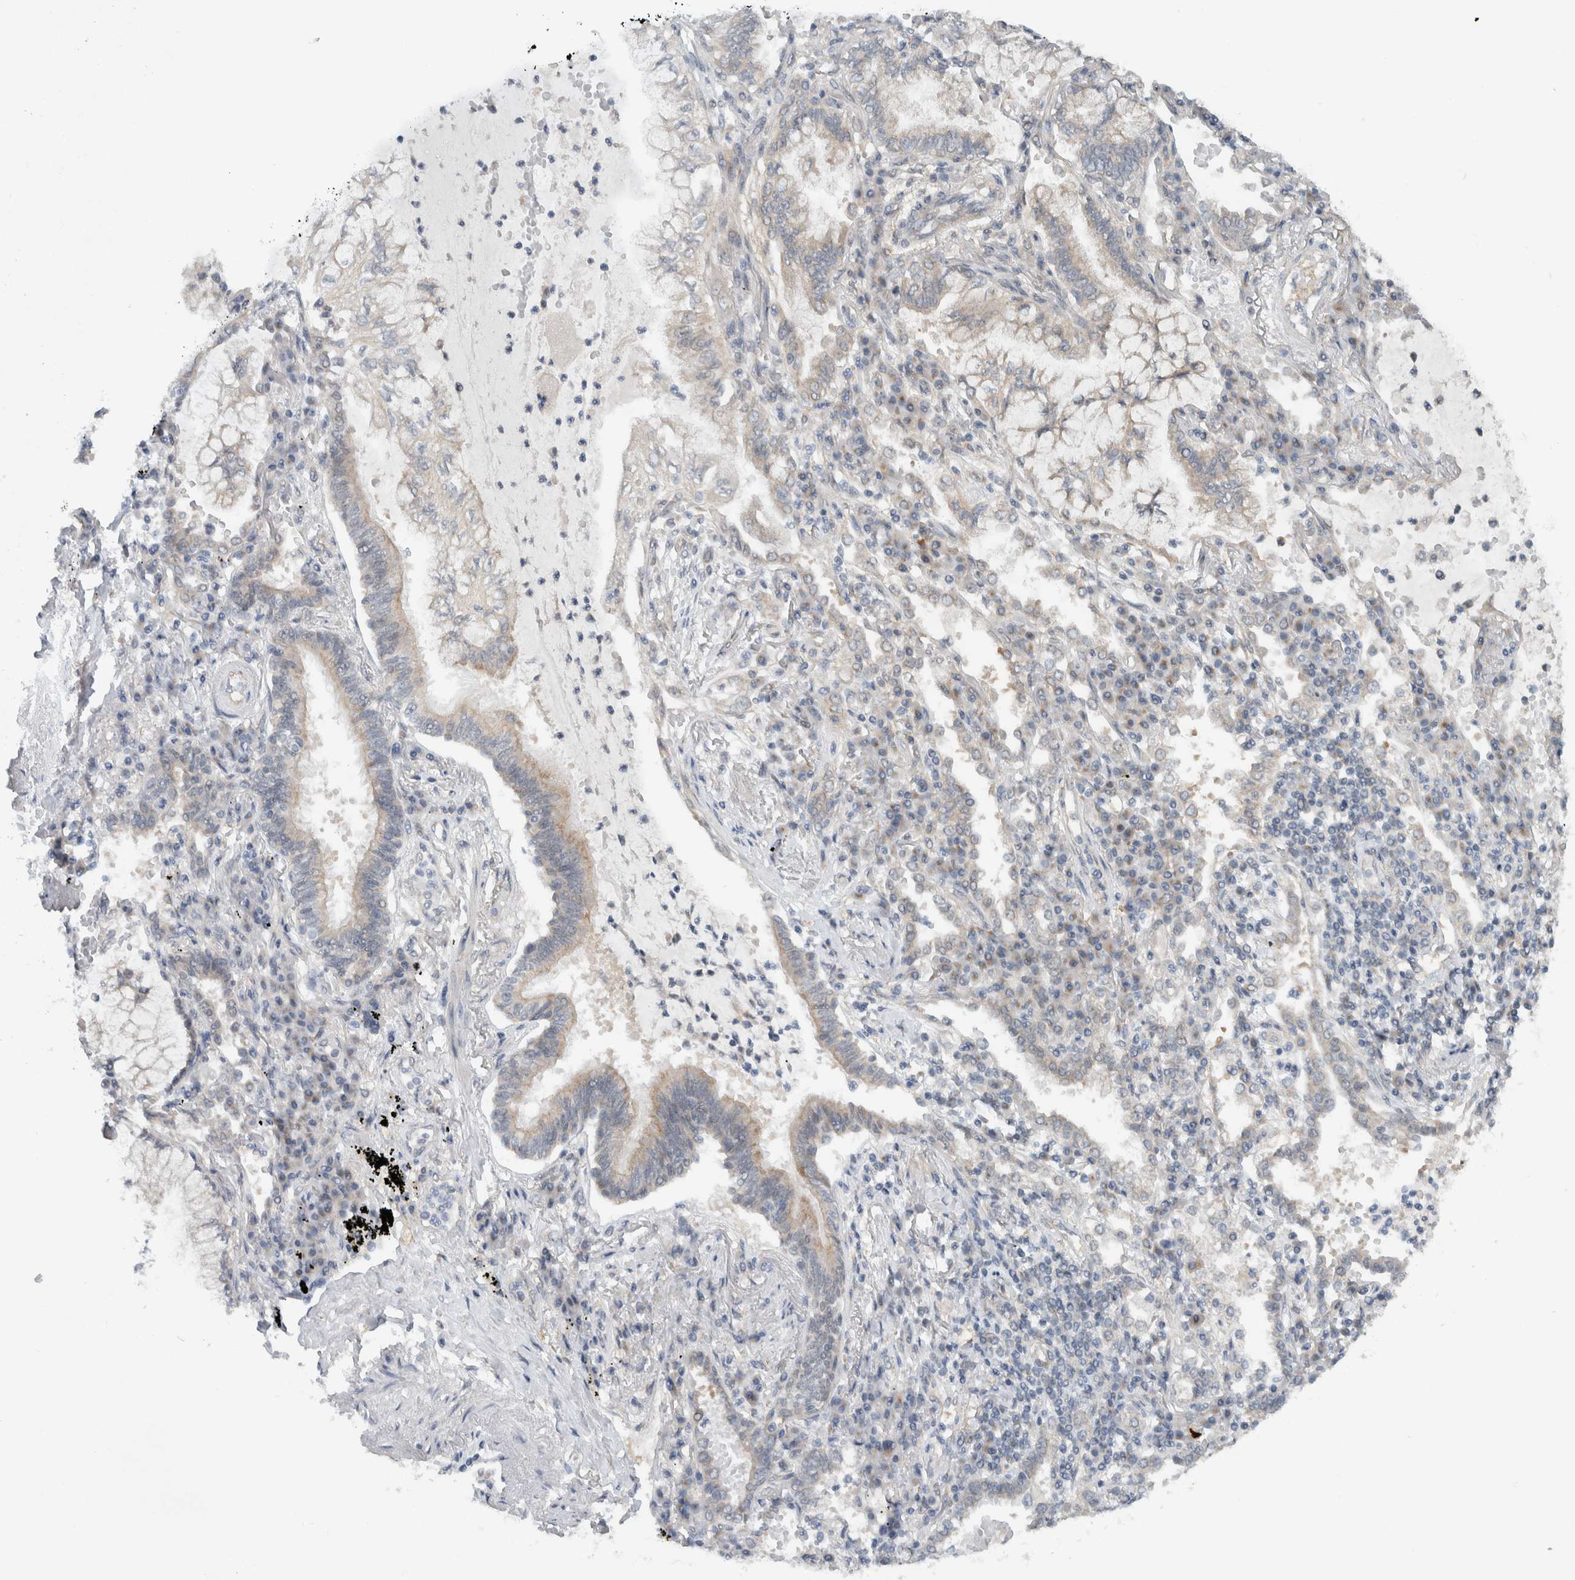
{"staining": {"intensity": "negative", "quantity": "none", "location": "none"}, "tissue": "lung cancer", "cell_type": "Tumor cells", "image_type": "cancer", "snomed": [{"axis": "morphology", "description": "Adenocarcinoma, NOS"}, {"axis": "topography", "description": "Lung"}], "caption": "This is a photomicrograph of IHC staining of lung cancer, which shows no expression in tumor cells.", "gene": "RERE", "patient": {"sex": "female", "age": 70}}